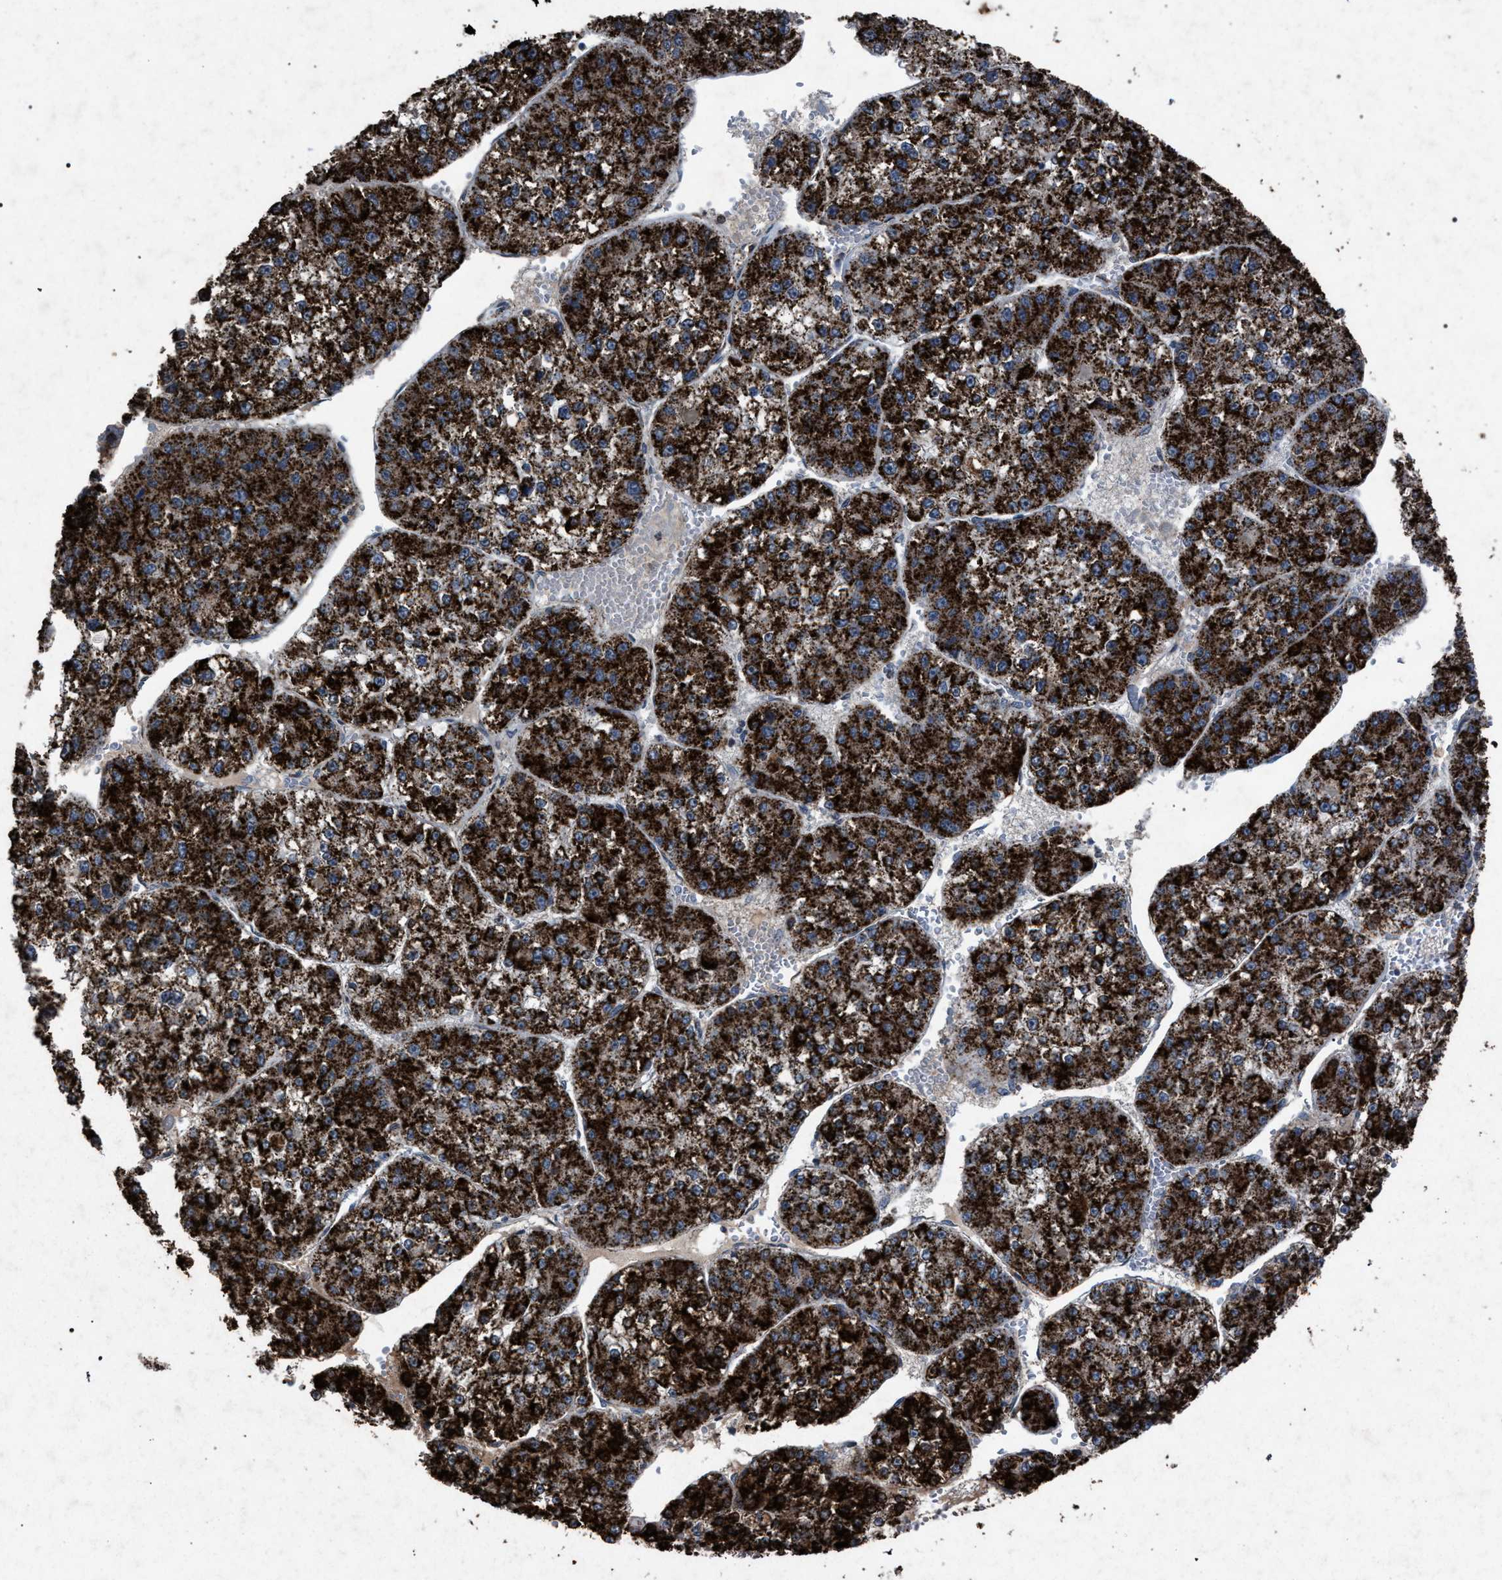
{"staining": {"intensity": "strong", "quantity": ">75%", "location": "cytoplasmic/membranous"}, "tissue": "liver cancer", "cell_type": "Tumor cells", "image_type": "cancer", "snomed": [{"axis": "morphology", "description": "Carcinoma, Hepatocellular, NOS"}, {"axis": "topography", "description": "Liver"}], "caption": "The micrograph reveals immunohistochemical staining of liver hepatocellular carcinoma. There is strong cytoplasmic/membranous positivity is identified in about >75% of tumor cells. (DAB IHC, brown staining for protein, blue staining for nuclei).", "gene": "HSD17B4", "patient": {"sex": "female", "age": 73}}